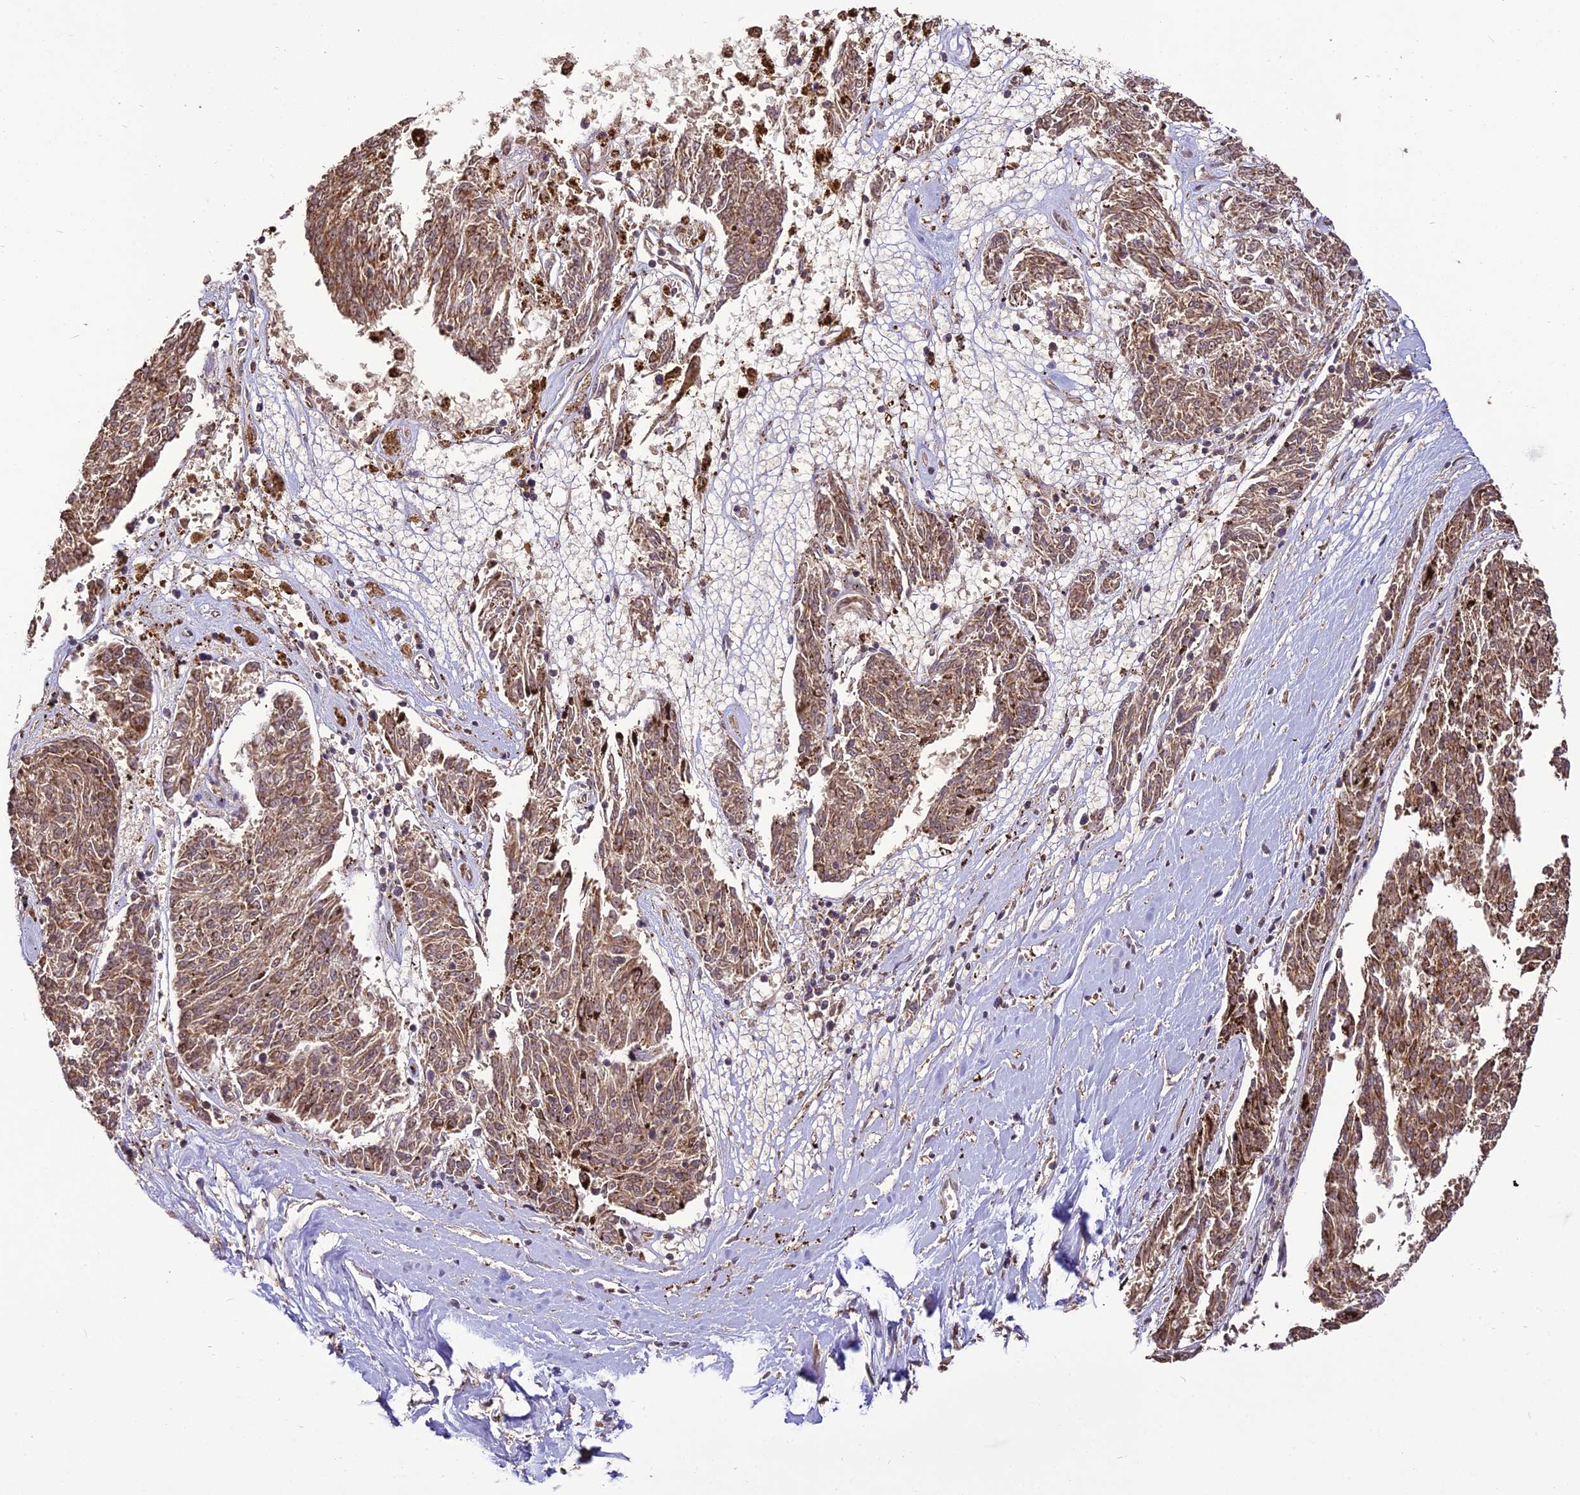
{"staining": {"intensity": "moderate", "quantity": ">75%", "location": "cytoplasmic/membranous"}, "tissue": "melanoma", "cell_type": "Tumor cells", "image_type": "cancer", "snomed": [{"axis": "morphology", "description": "Malignant melanoma, NOS"}, {"axis": "topography", "description": "Skin"}], "caption": "This is a photomicrograph of immunohistochemistry (IHC) staining of malignant melanoma, which shows moderate expression in the cytoplasmic/membranous of tumor cells.", "gene": "BCDIN3D", "patient": {"sex": "female", "age": 72}}